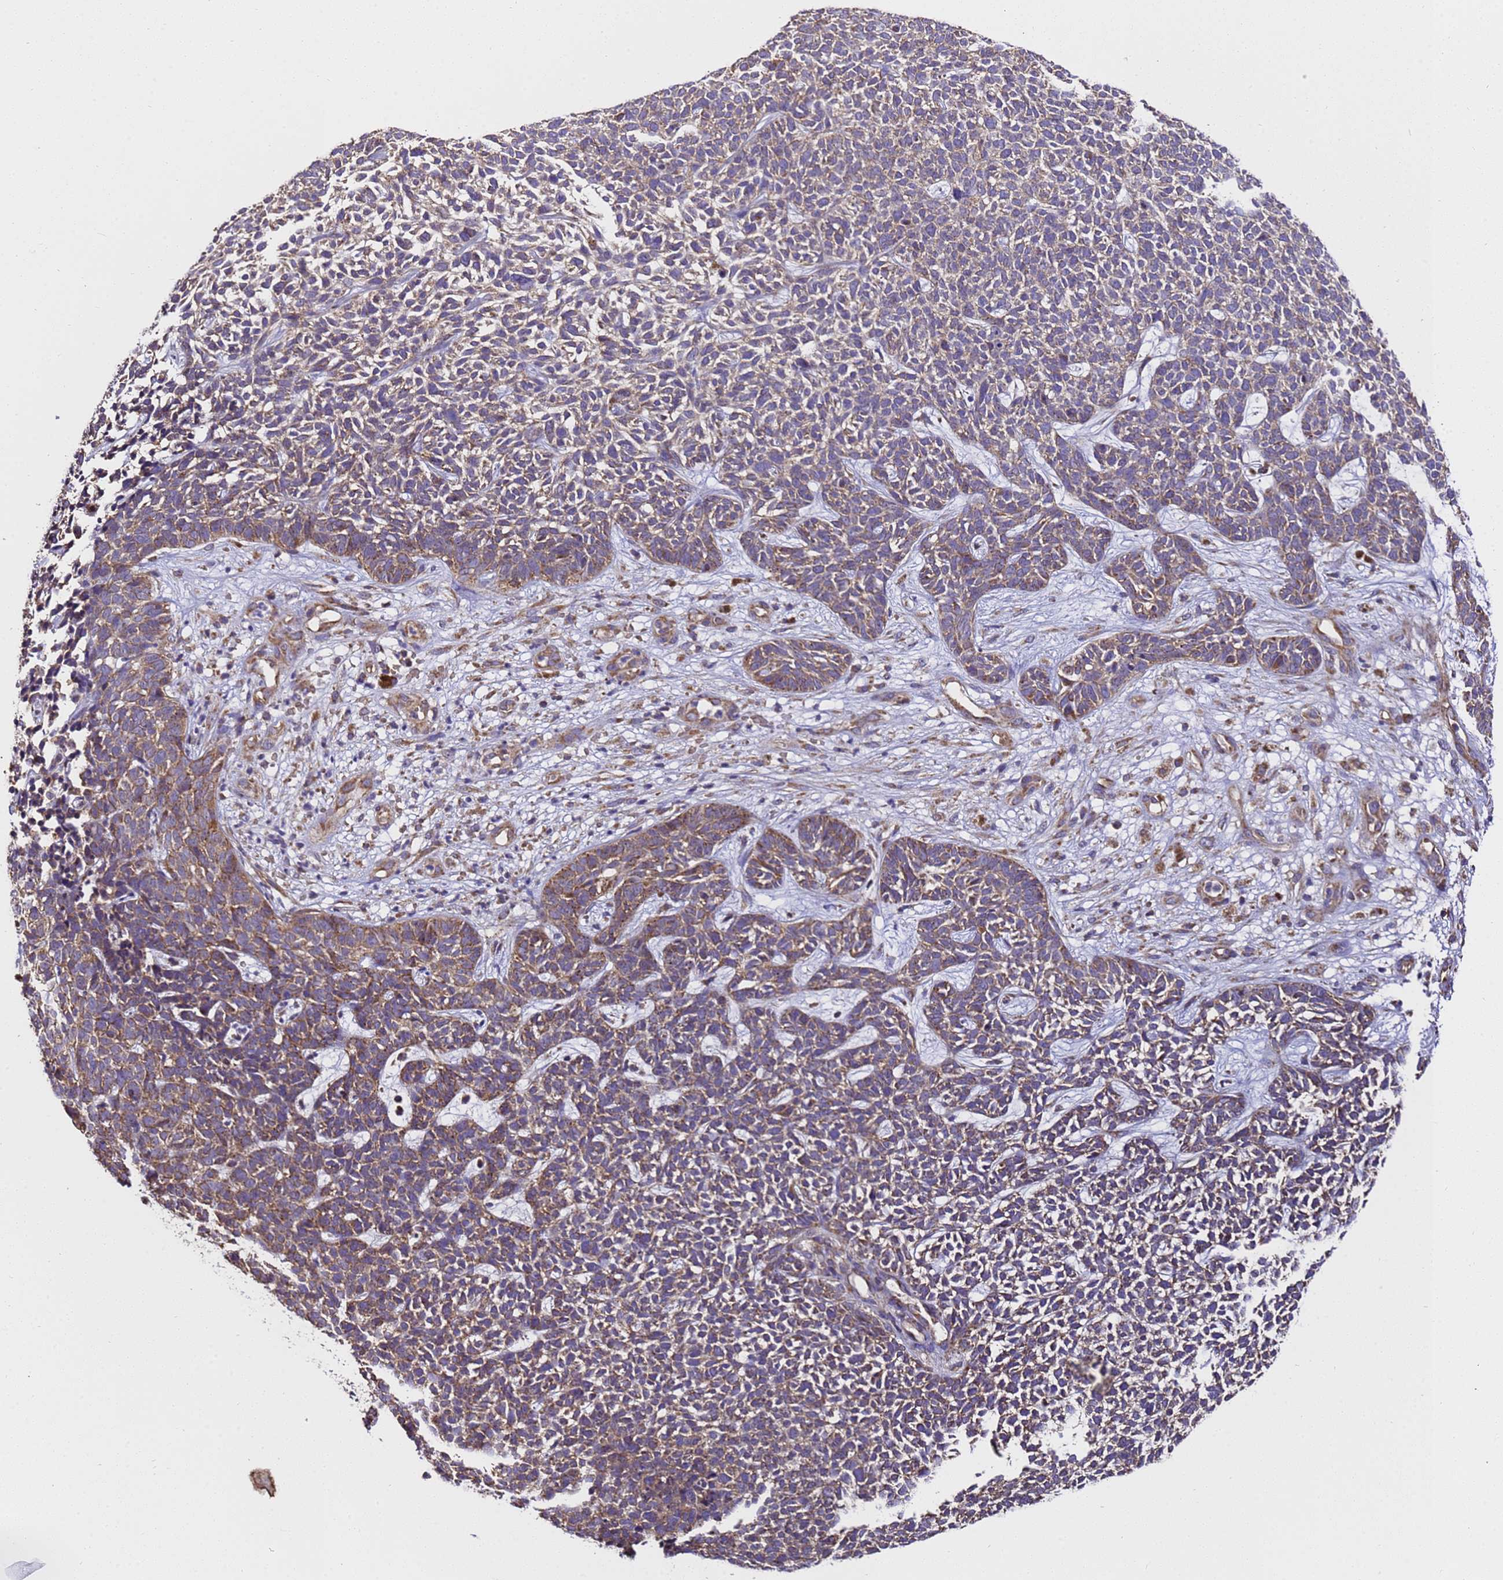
{"staining": {"intensity": "moderate", "quantity": "<25%", "location": "cytoplasmic/membranous"}, "tissue": "skin cancer", "cell_type": "Tumor cells", "image_type": "cancer", "snomed": [{"axis": "morphology", "description": "Basal cell carcinoma"}, {"axis": "topography", "description": "Skin"}], "caption": "Skin basal cell carcinoma tissue displays moderate cytoplasmic/membranous expression in approximately <25% of tumor cells, visualized by immunohistochemistry. Using DAB (3,3'-diaminobenzidine) (brown) and hematoxylin (blue) stains, captured at high magnification using brightfield microscopy.", "gene": "LRRIQ1", "patient": {"sex": "female", "age": 84}}